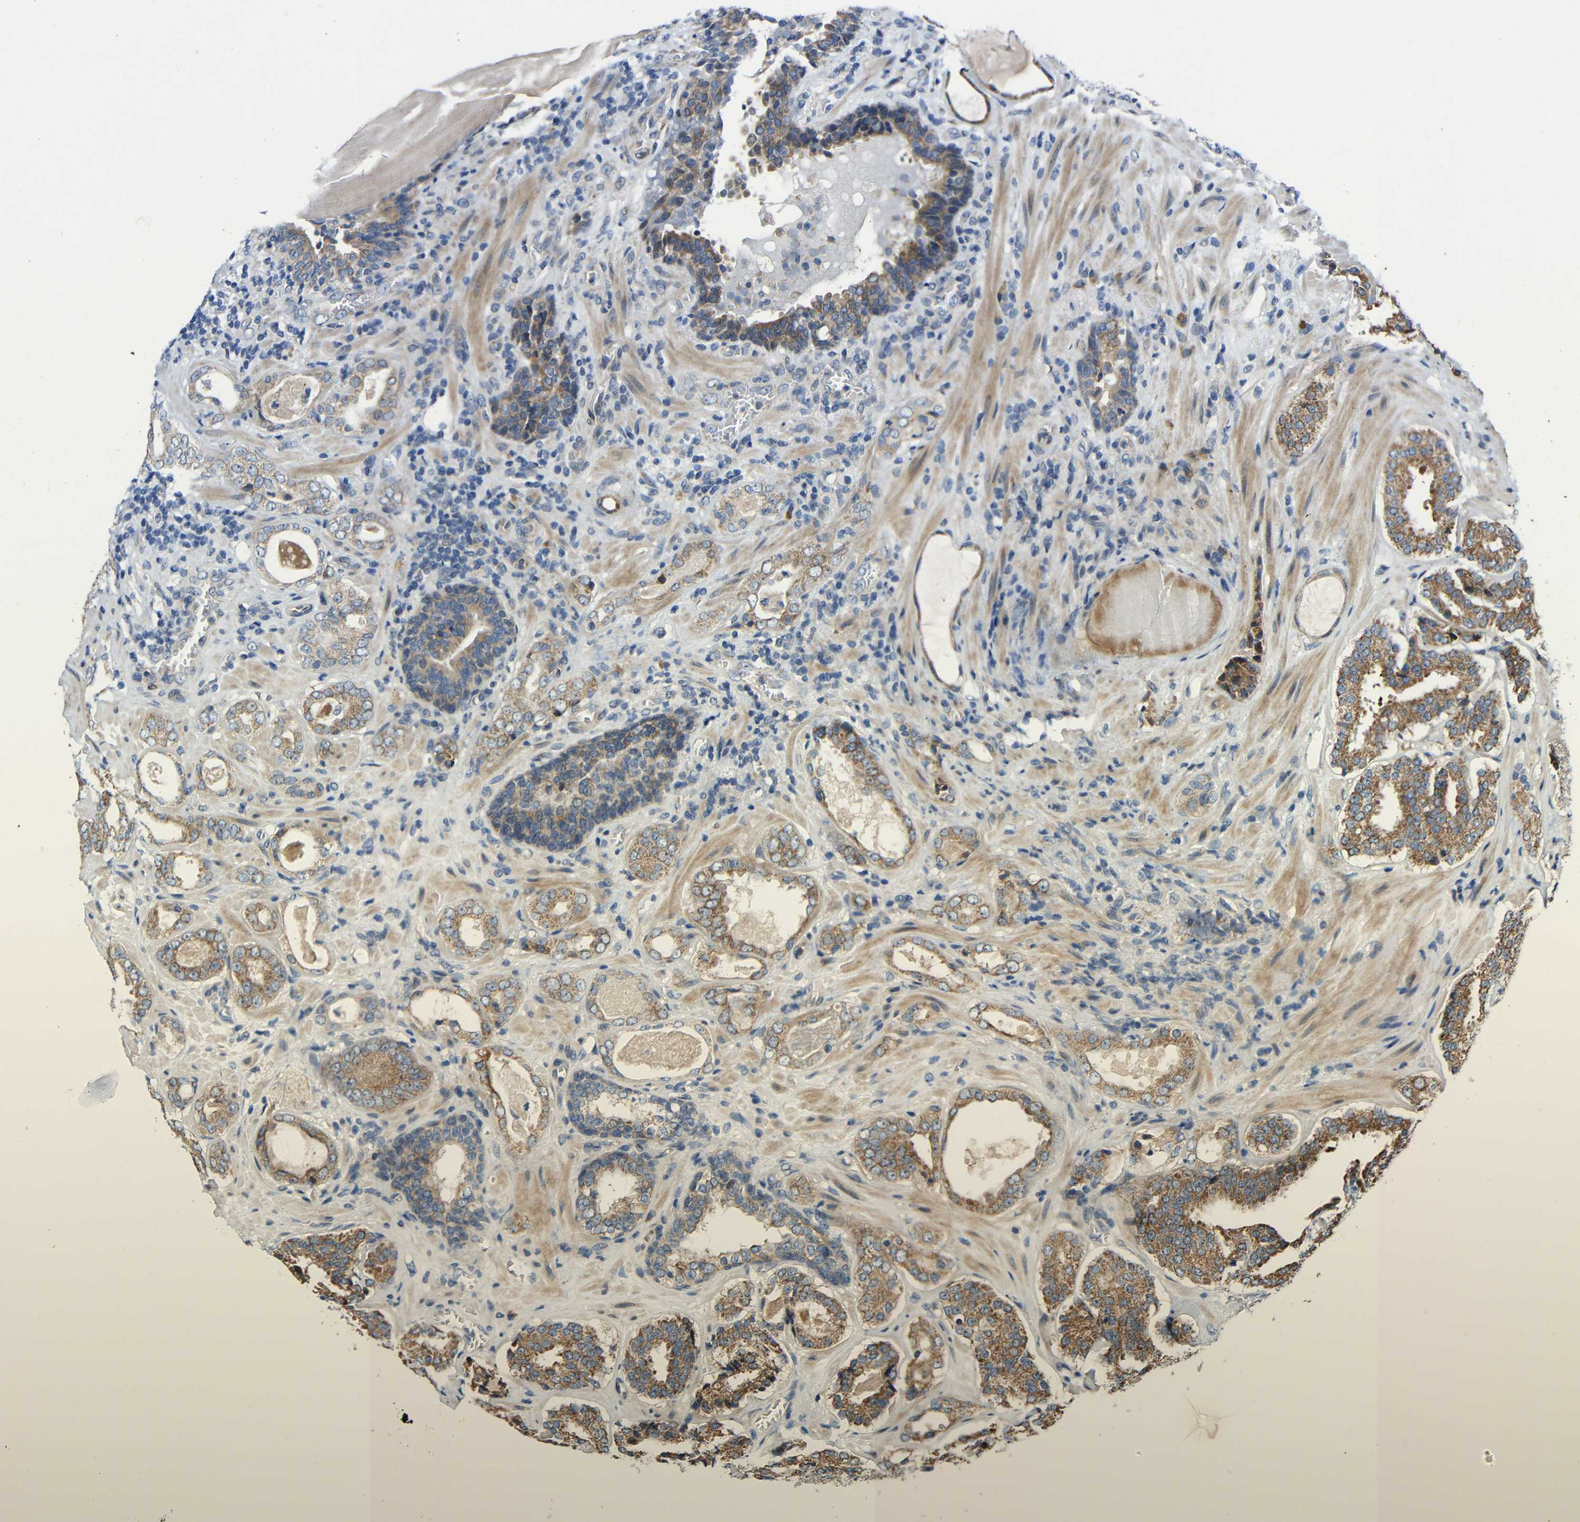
{"staining": {"intensity": "moderate", "quantity": ">75%", "location": "cytoplasmic/membranous"}, "tissue": "prostate cancer", "cell_type": "Tumor cells", "image_type": "cancer", "snomed": [{"axis": "morphology", "description": "Adenocarcinoma, High grade"}, {"axis": "topography", "description": "Prostate"}], "caption": "Prostate high-grade adenocarcinoma tissue demonstrates moderate cytoplasmic/membranous positivity in about >75% of tumor cells", "gene": "TMEM25", "patient": {"sex": "male", "age": 60}}